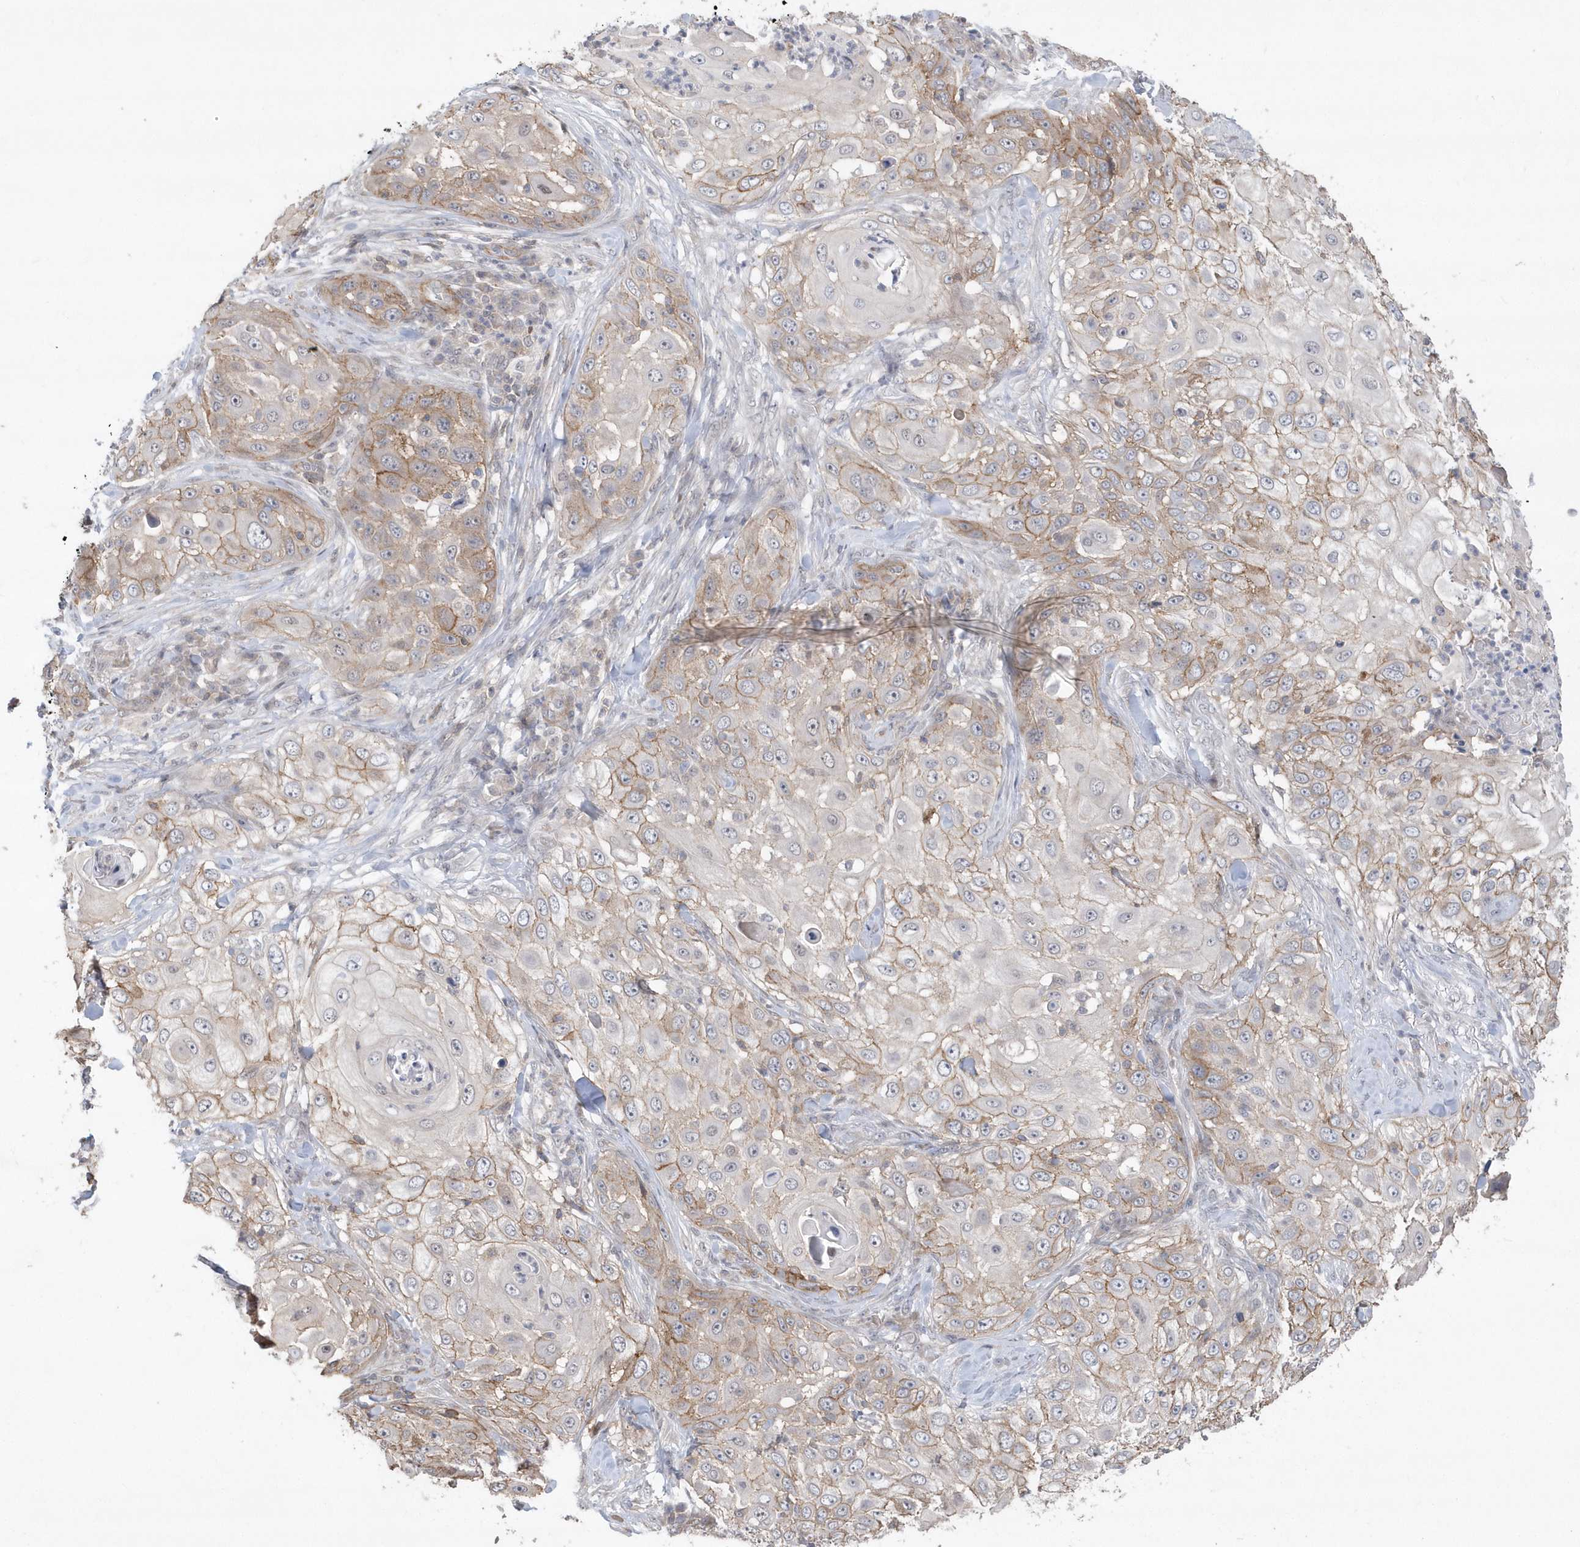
{"staining": {"intensity": "moderate", "quantity": "25%-75%", "location": "cytoplasmic/membranous"}, "tissue": "skin cancer", "cell_type": "Tumor cells", "image_type": "cancer", "snomed": [{"axis": "morphology", "description": "Squamous cell carcinoma, NOS"}, {"axis": "topography", "description": "Skin"}], "caption": "This is a micrograph of IHC staining of skin squamous cell carcinoma, which shows moderate expression in the cytoplasmic/membranous of tumor cells.", "gene": "CRIP3", "patient": {"sex": "female", "age": 44}}